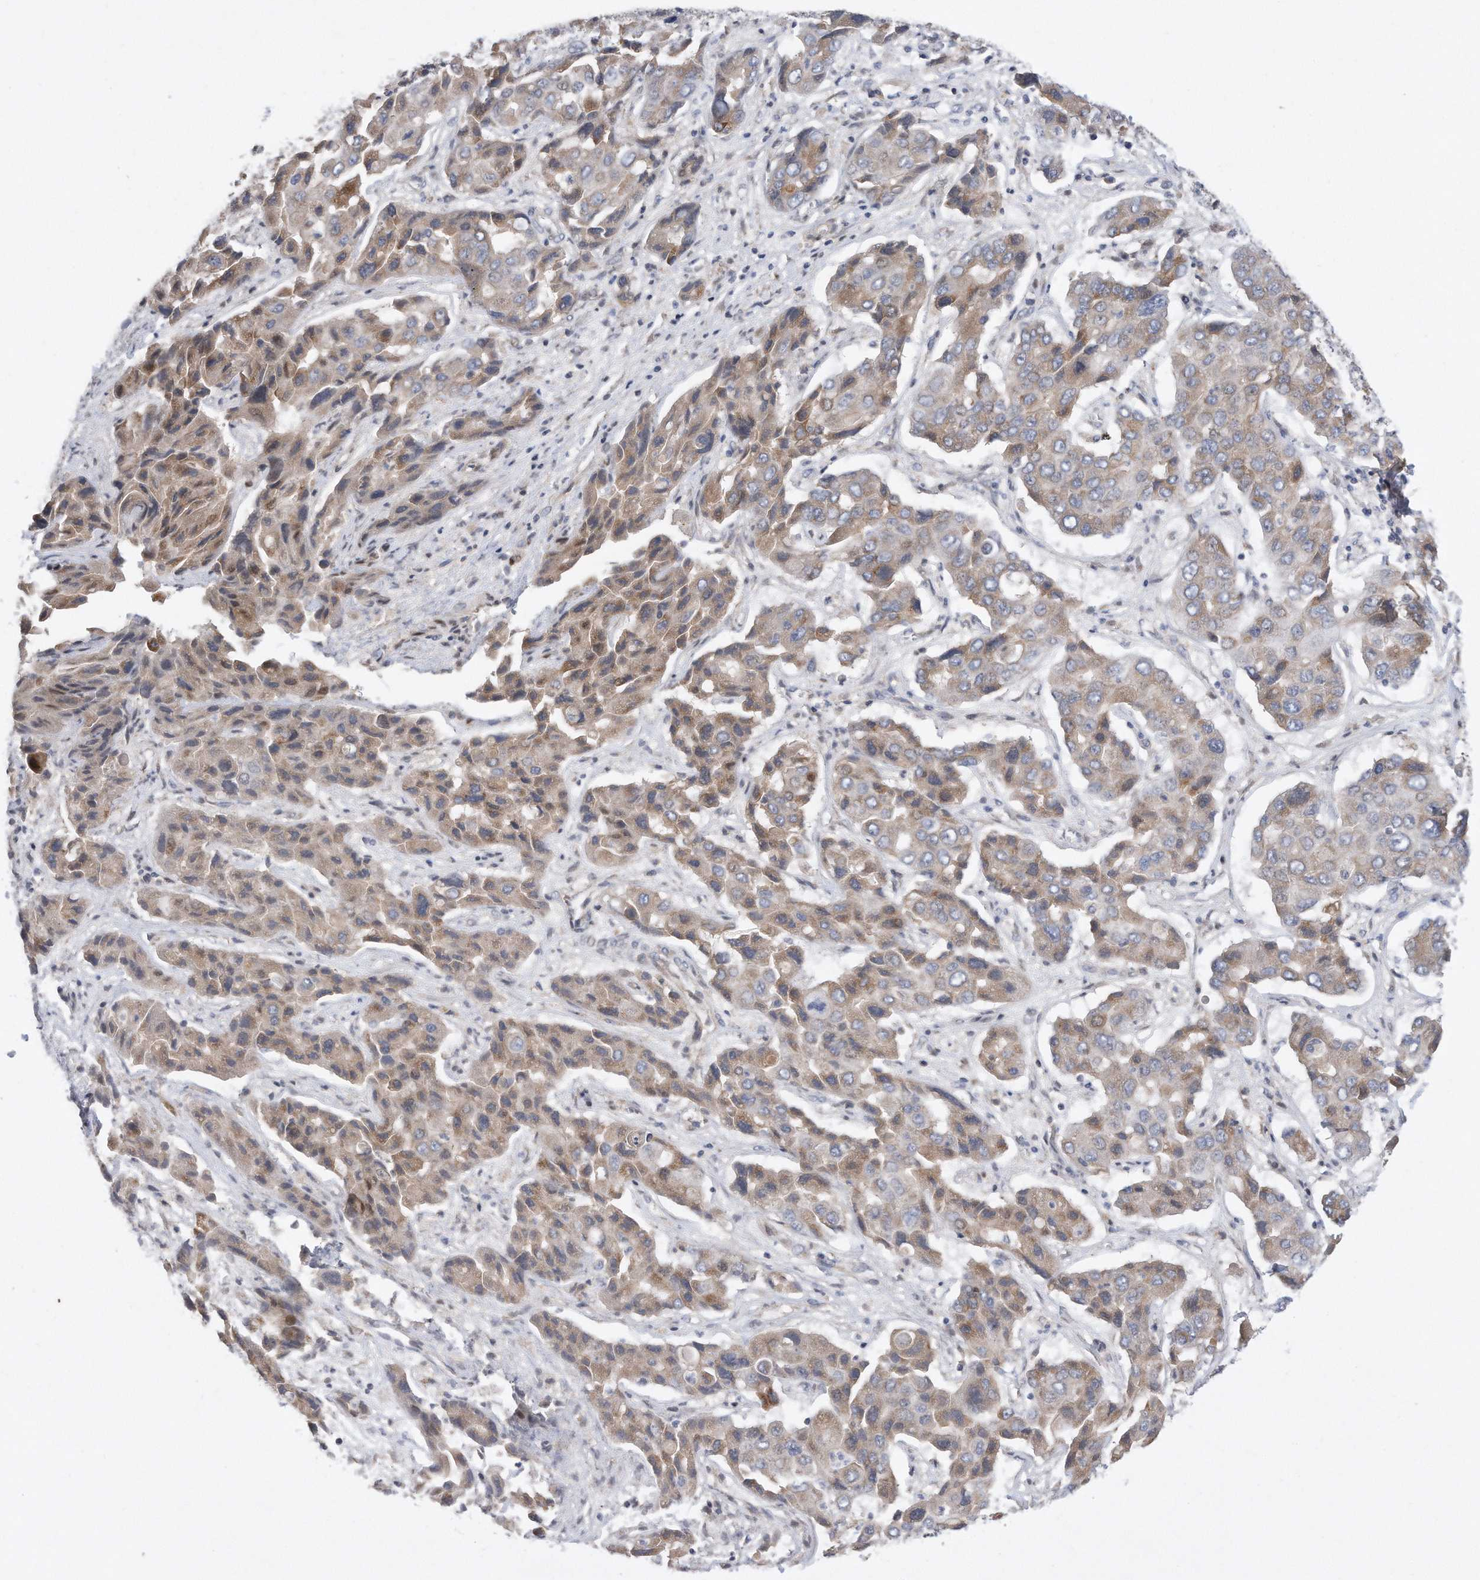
{"staining": {"intensity": "moderate", "quantity": "<25%", "location": "cytoplasmic/membranous"}, "tissue": "liver cancer", "cell_type": "Tumor cells", "image_type": "cancer", "snomed": [{"axis": "morphology", "description": "Cholangiocarcinoma"}, {"axis": "topography", "description": "Liver"}], "caption": "IHC photomicrograph of cholangiocarcinoma (liver) stained for a protein (brown), which reveals low levels of moderate cytoplasmic/membranous expression in about <25% of tumor cells.", "gene": "CDH12", "patient": {"sex": "male", "age": 67}}